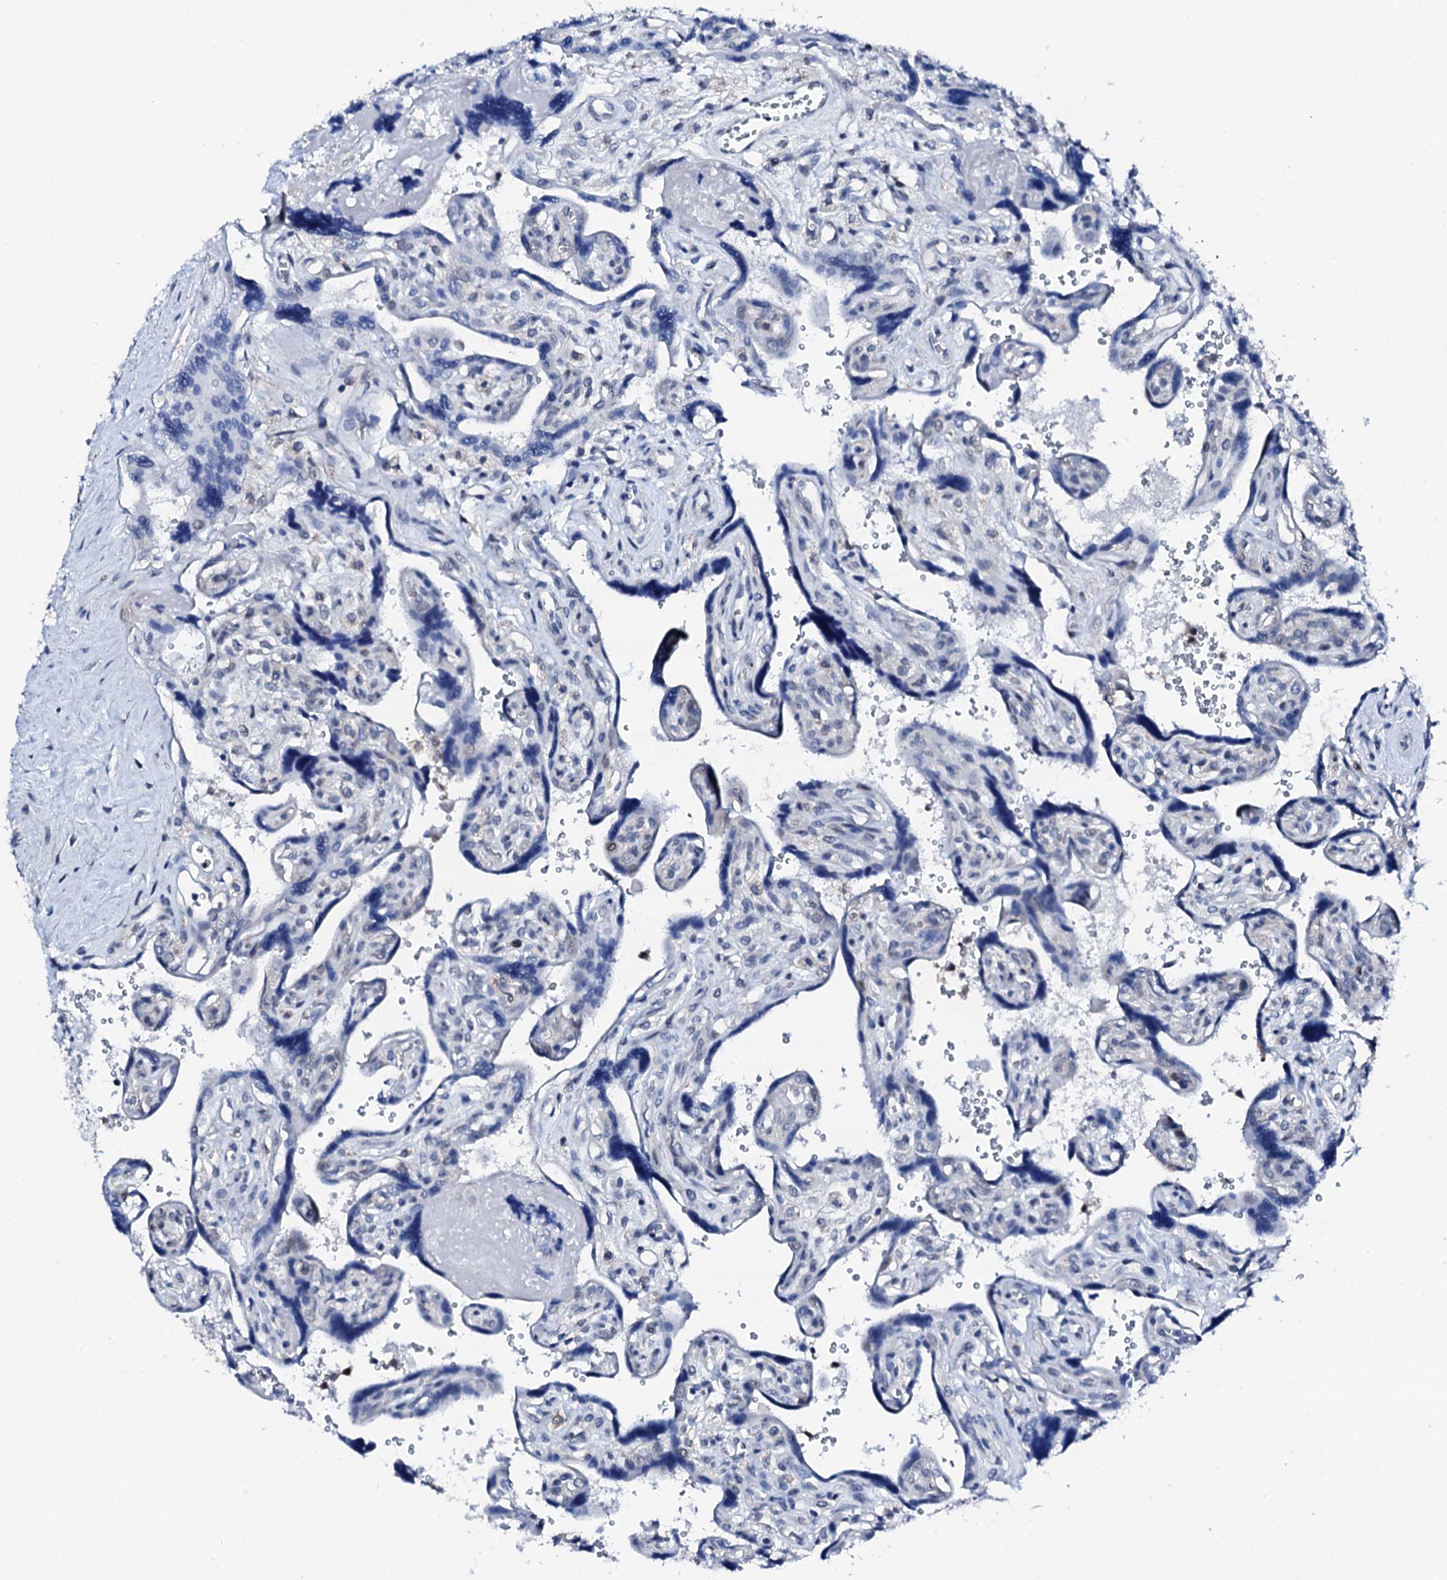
{"staining": {"intensity": "negative", "quantity": "none", "location": "none"}, "tissue": "placenta", "cell_type": "Trophoblastic cells", "image_type": "normal", "snomed": [{"axis": "morphology", "description": "Normal tissue, NOS"}, {"axis": "topography", "description": "Placenta"}], "caption": "Immunohistochemistry (IHC) of normal human placenta displays no expression in trophoblastic cells. The staining is performed using DAB brown chromogen with nuclei counter-stained in using hematoxylin.", "gene": "TRAFD1", "patient": {"sex": "female", "age": 39}}